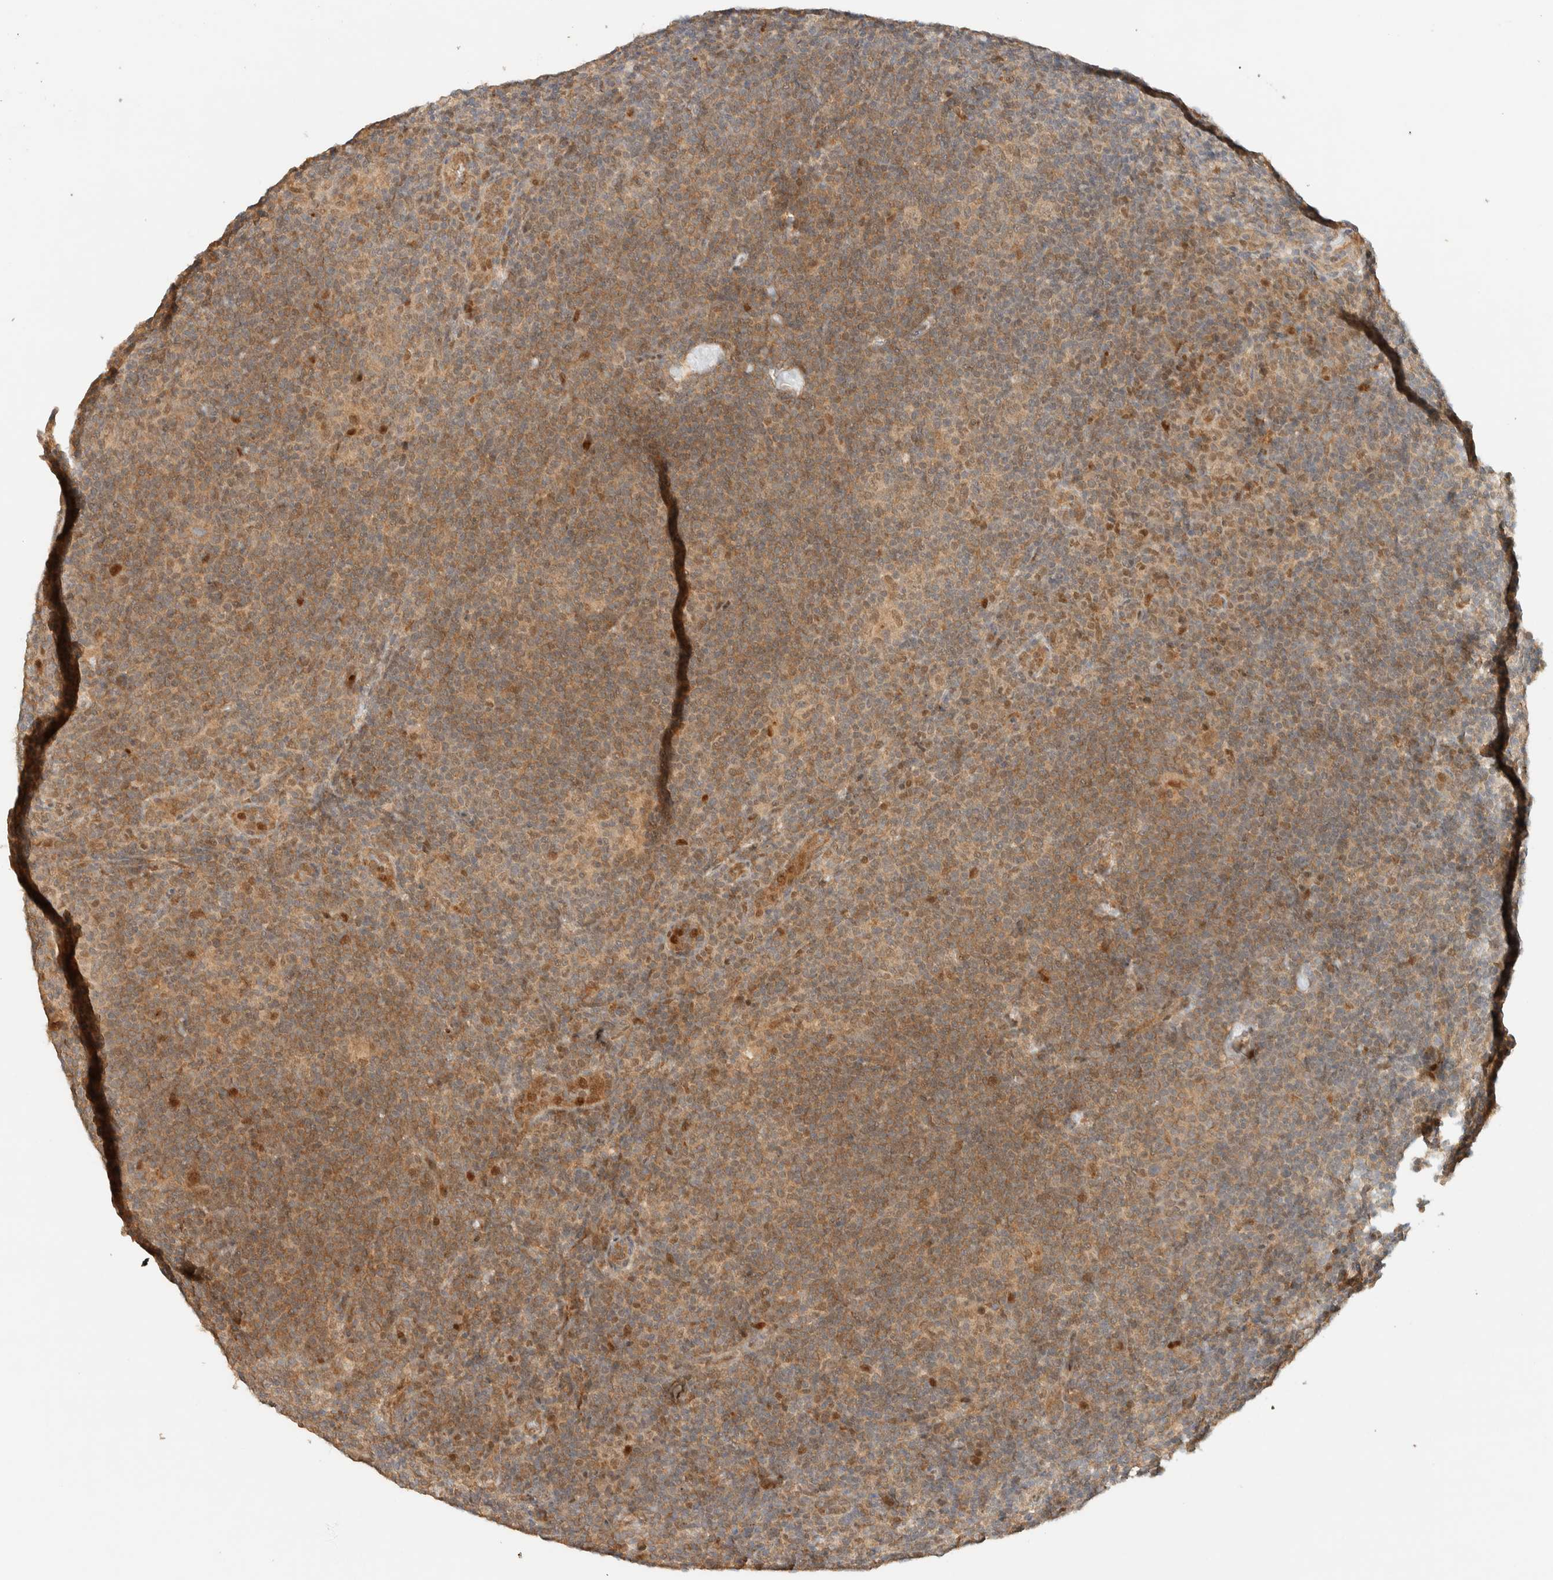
{"staining": {"intensity": "weak", "quantity": ">75%", "location": "cytoplasmic/membranous,nuclear"}, "tissue": "lymphoma", "cell_type": "Tumor cells", "image_type": "cancer", "snomed": [{"axis": "morphology", "description": "Hodgkin's disease, NOS"}, {"axis": "topography", "description": "Lymph node"}], "caption": "Human Hodgkin's disease stained with a brown dye shows weak cytoplasmic/membranous and nuclear positive expression in approximately >75% of tumor cells.", "gene": "ZBTB34", "patient": {"sex": "female", "age": 57}}